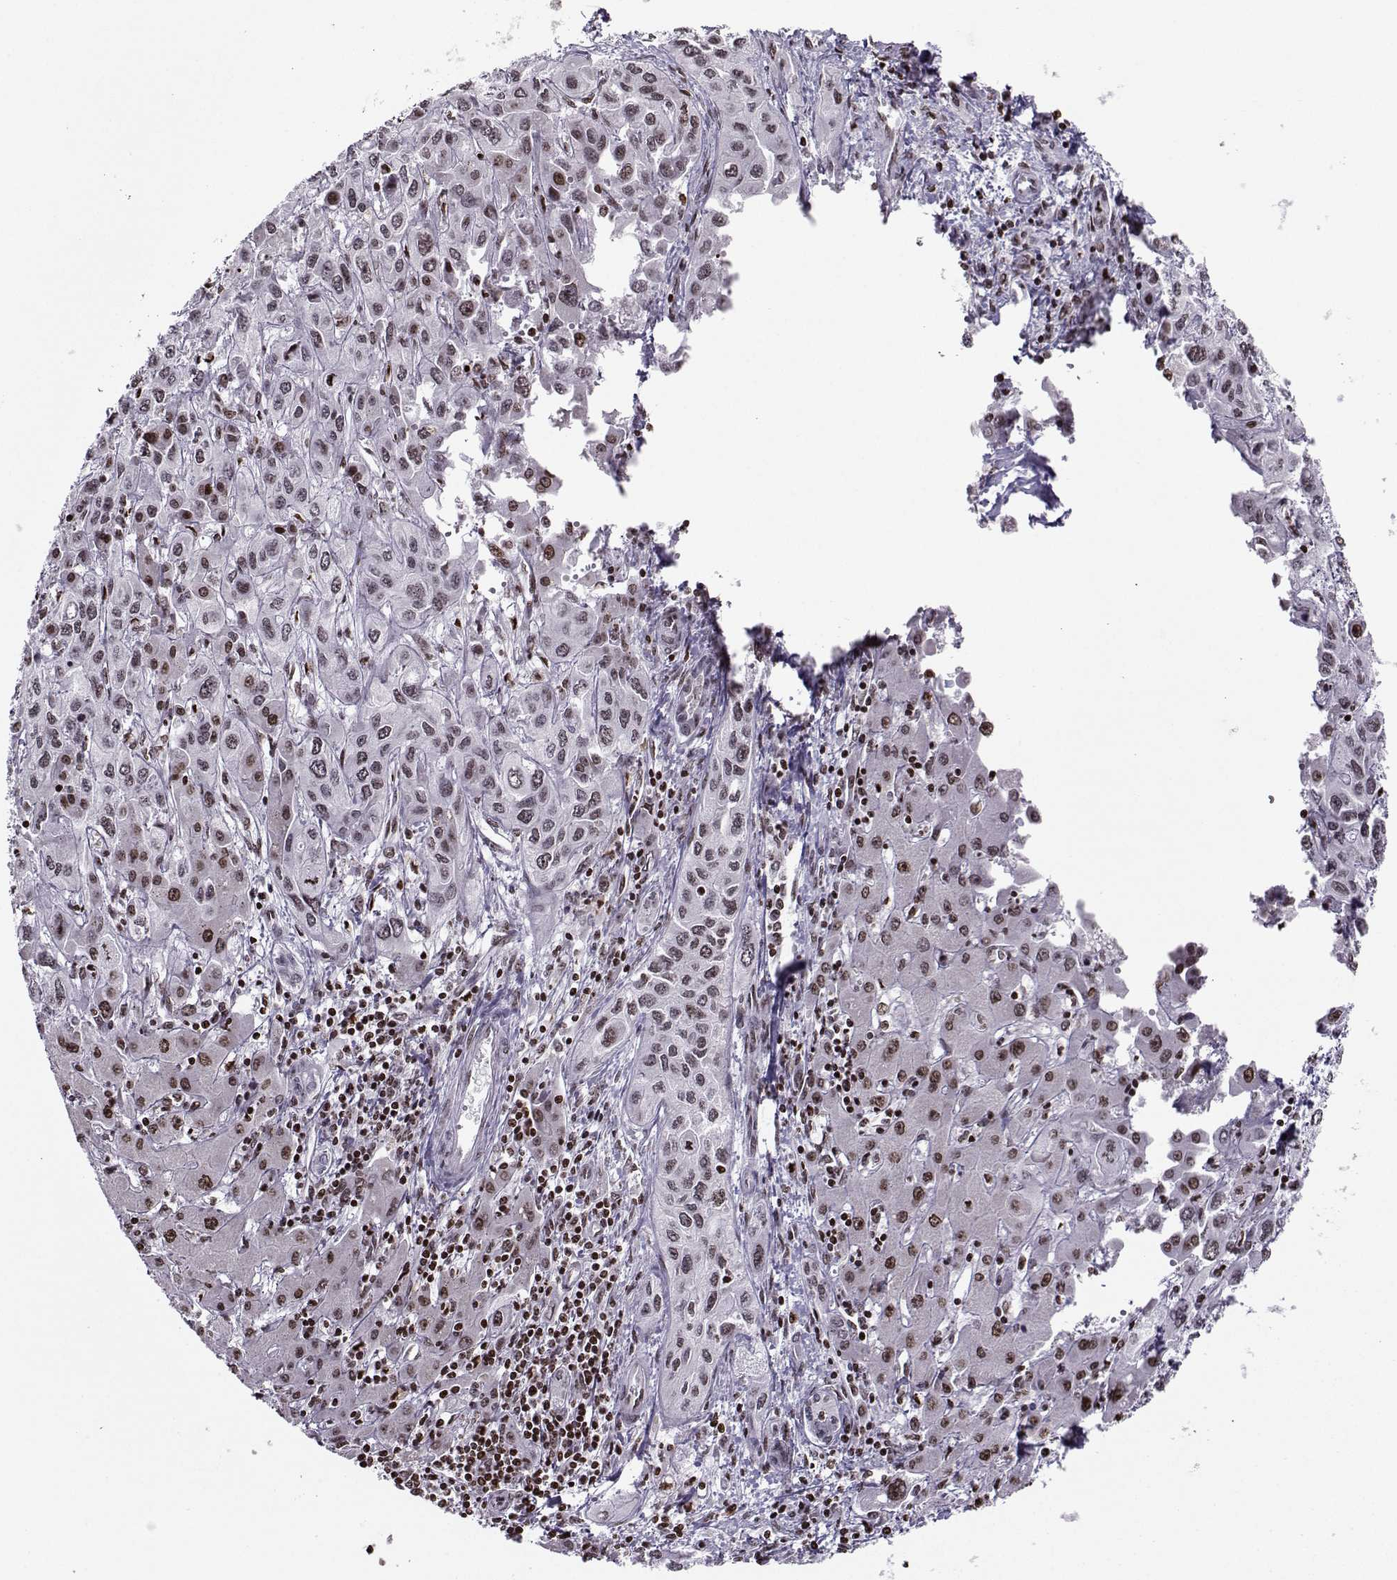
{"staining": {"intensity": "moderate", "quantity": "25%-75%", "location": "nuclear"}, "tissue": "liver cancer", "cell_type": "Tumor cells", "image_type": "cancer", "snomed": [{"axis": "morphology", "description": "Cholangiocarcinoma"}, {"axis": "topography", "description": "Liver"}], "caption": "This is an image of IHC staining of liver cholangiocarcinoma, which shows moderate positivity in the nuclear of tumor cells.", "gene": "ZNF19", "patient": {"sex": "female", "age": 66}}